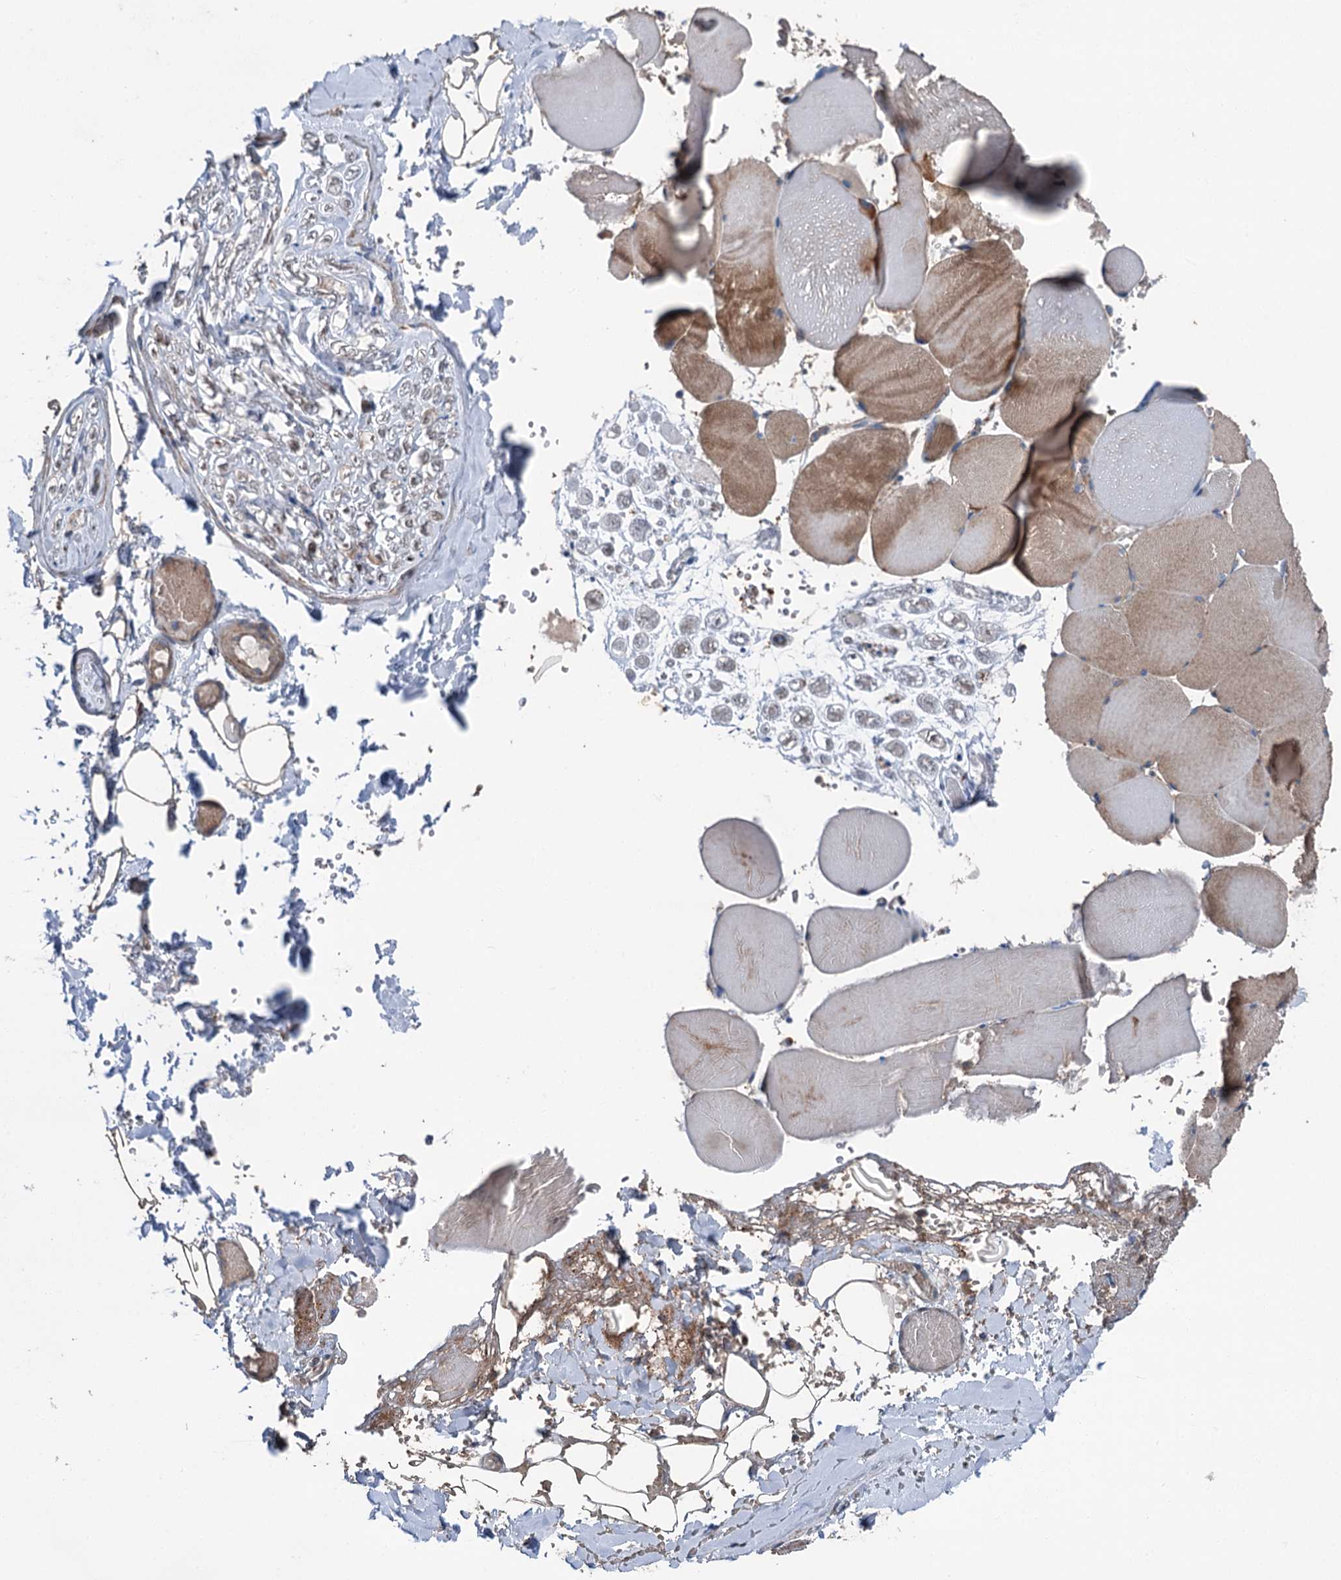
{"staining": {"intensity": "negative", "quantity": "none", "location": "none"}, "tissue": "adipose tissue", "cell_type": "Adipocytes", "image_type": "normal", "snomed": [{"axis": "morphology", "description": "Normal tissue, NOS"}, {"axis": "topography", "description": "Skeletal muscle"}, {"axis": "topography", "description": "Peripheral nerve tissue"}], "caption": "Immunohistochemistry of normal human adipose tissue displays no positivity in adipocytes.", "gene": "RUFY1", "patient": {"sex": "female", "age": 55}}